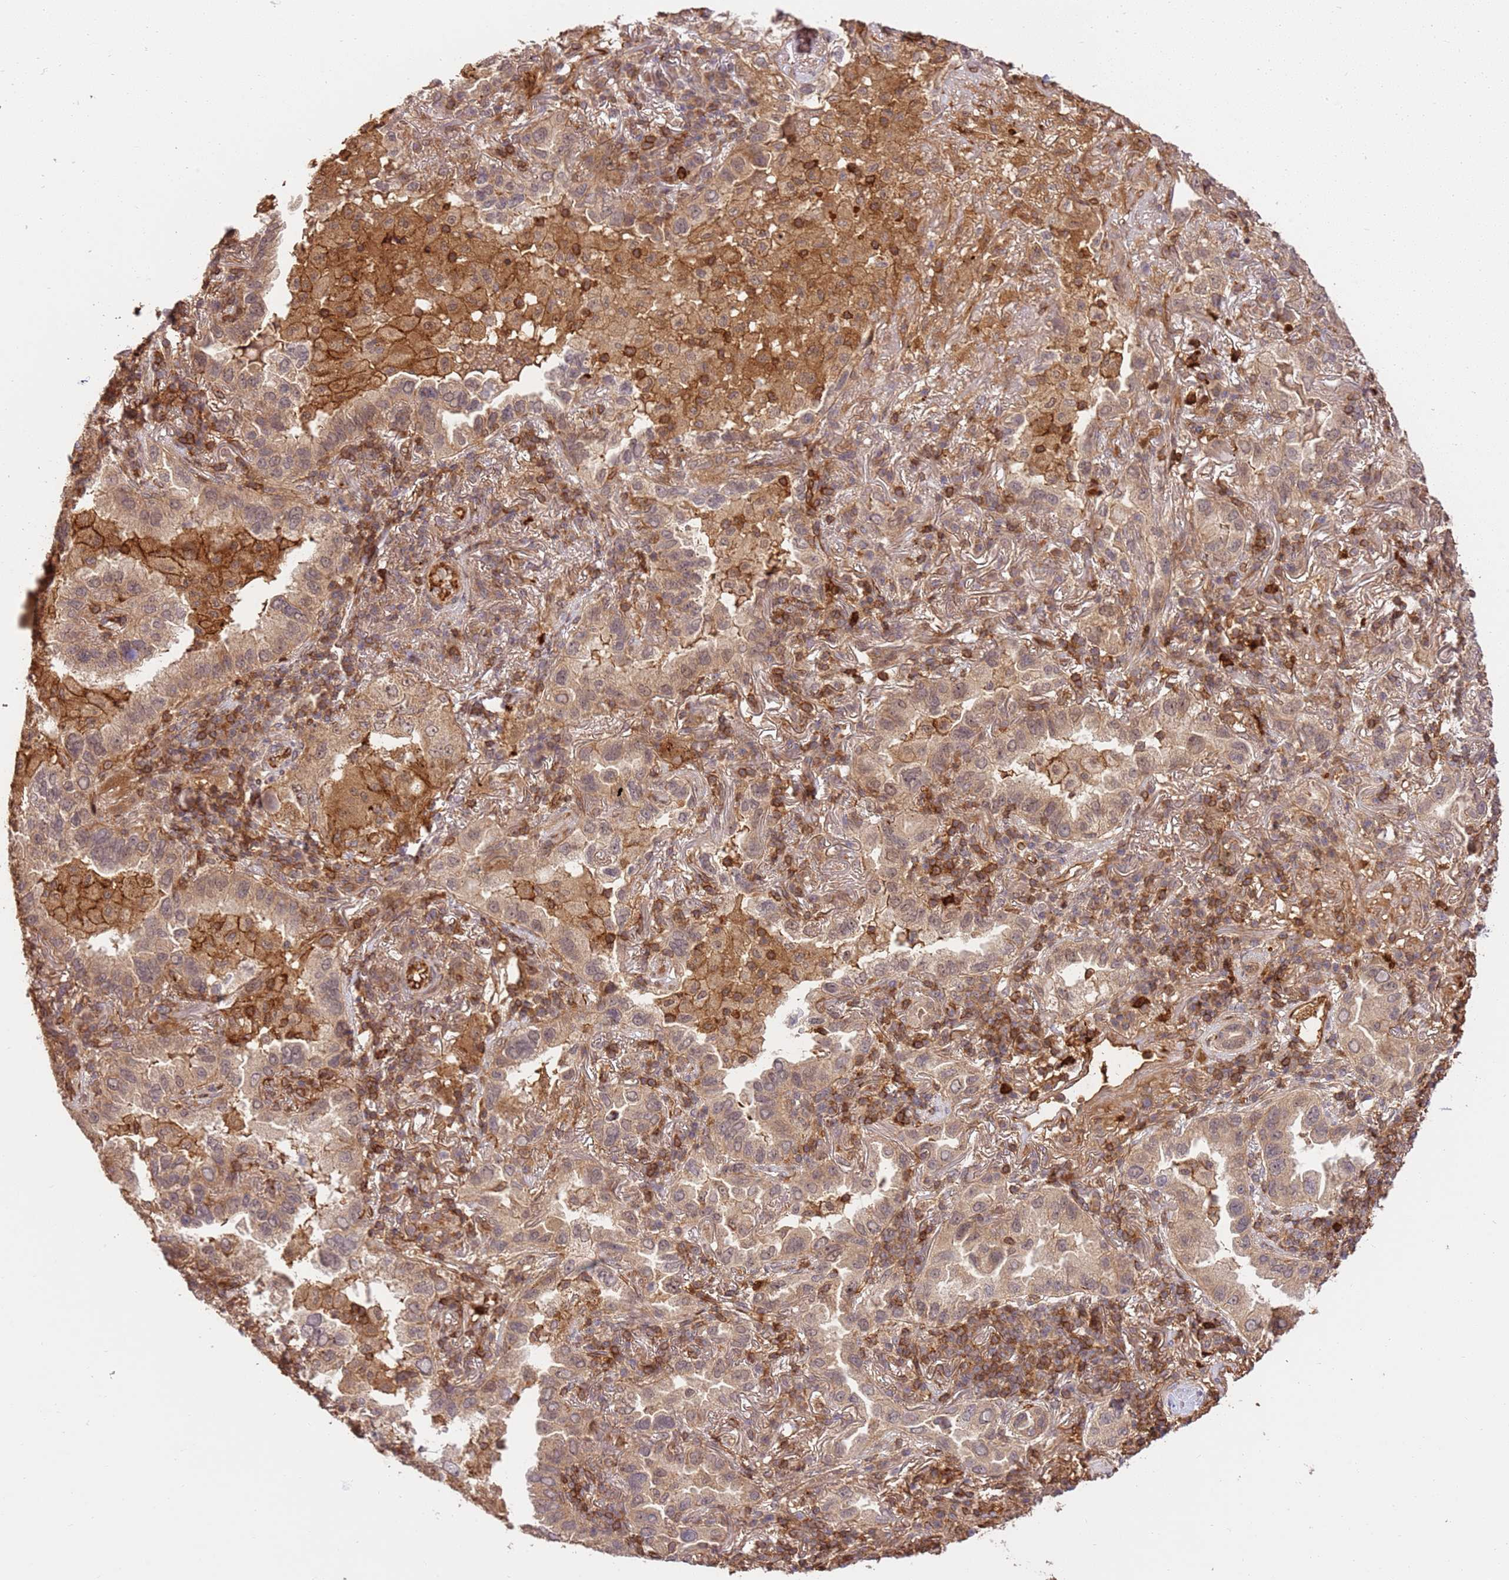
{"staining": {"intensity": "weak", "quantity": "25%-75%", "location": "cytoplasmic/membranous"}, "tissue": "lung cancer", "cell_type": "Tumor cells", "image_type": "cancer", "snomed": [{"axis": "morphology", "description": "Adenocarcinoma, NOS"}, {"axis": "topography", "description": "Lung"}], "caption": "This image exhibits lung cancer stained with immunohistochemistry (IHC) to label a protein in brown. The cytoplasmic/membranous of tumor cells show weak positivity for the protein. Nuclei are counter-stained blue.", "gene": "KATNAL2", "patient": {"sex": "female", "age": 69}}